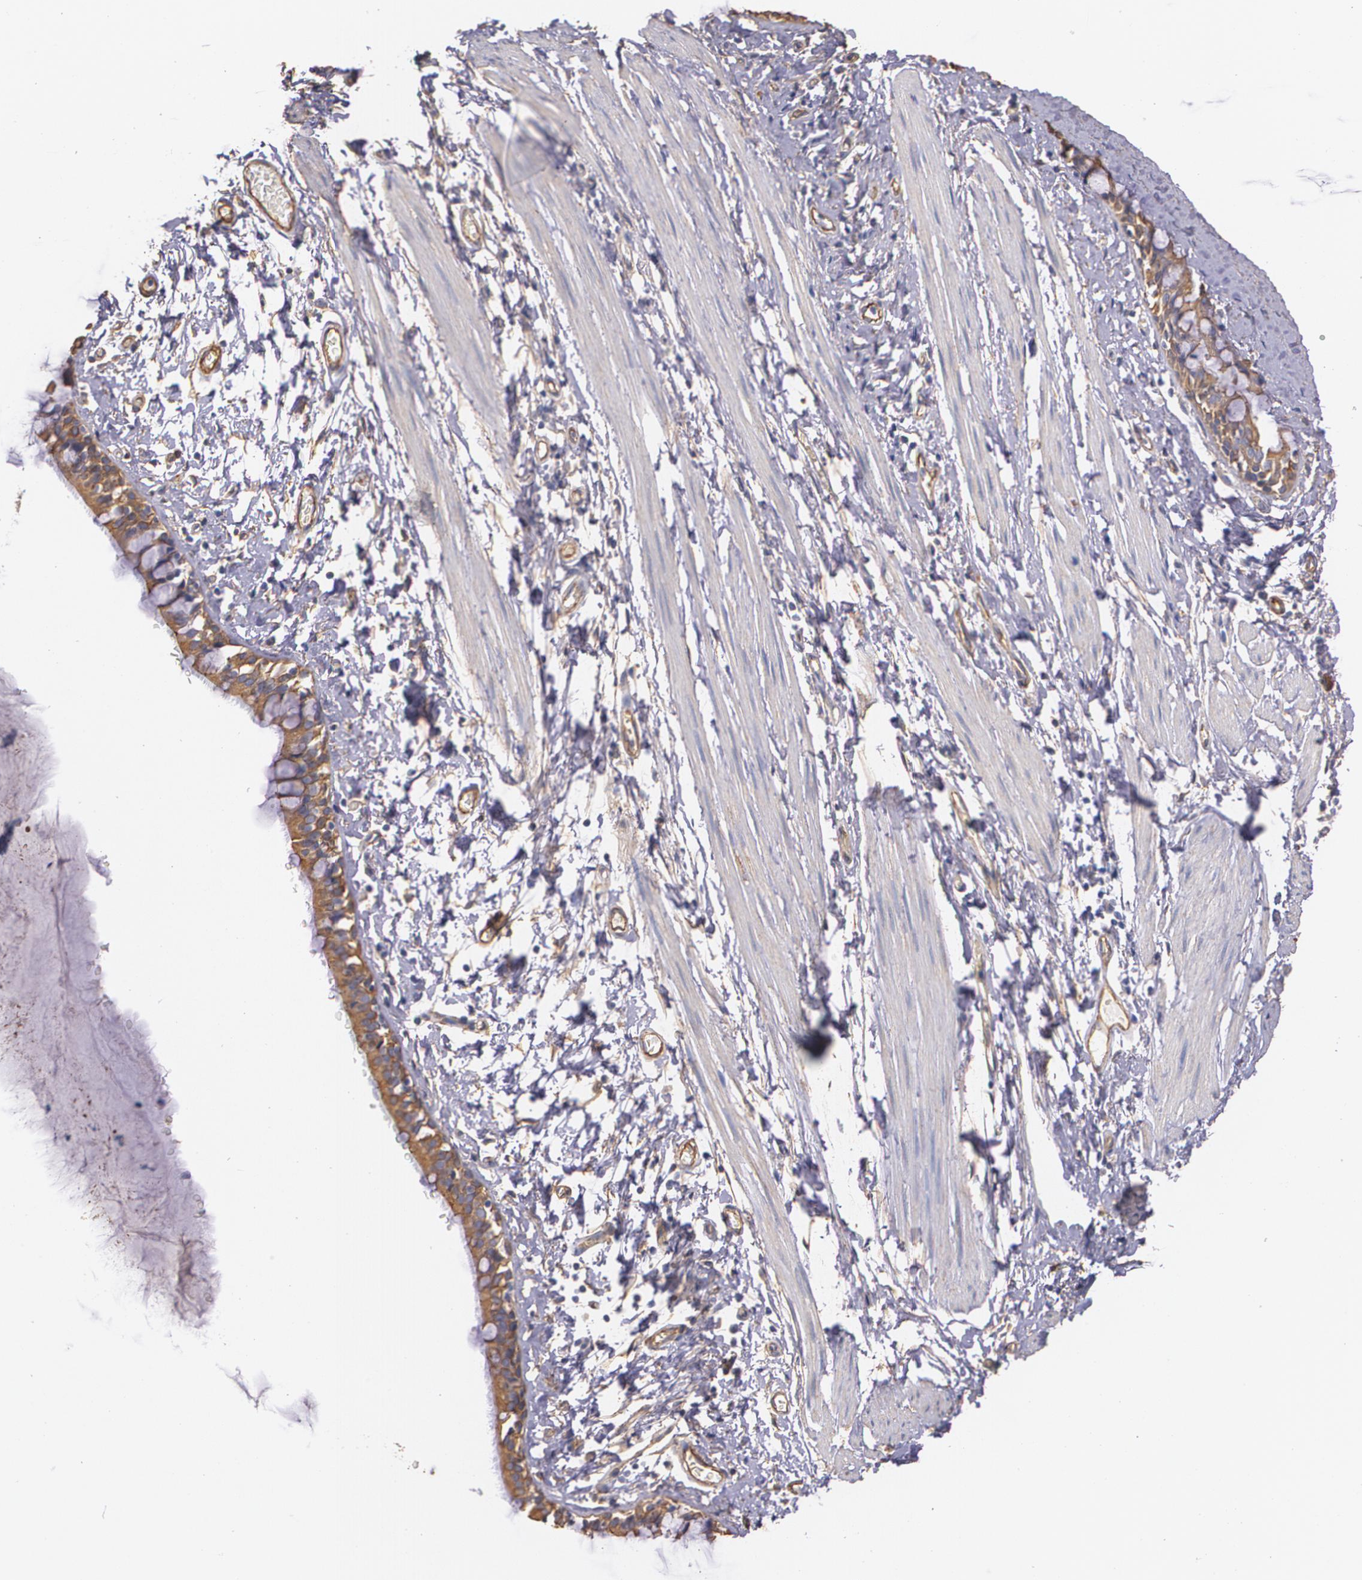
{"staining": {"intensity": "strong", "quantity": ">75%", "location": "cytoplasmic/membranous"}, "tissue": "bronchus", "cell_type": "Respiratory epithelial cells", "image_type": "normal", "snomed": [{"axis": "morphology", "description": "Normal tissue, NOS"}, {"axis": "topography", "description": "Lymph node of abdomen"}, {"axis": "topography", "description": "Lymph node of pelvis"}], "caption": "Normal bronchus shows strong cytoplasmic/membranous positivity in approximately >75% of respiratory epithelial cells, visualized by immunohistochemistry. (DAB IHC with brightfield microscopy, high magnification).", "gene": "TJP1", "patient": {"sex": "female", "age": 65}}